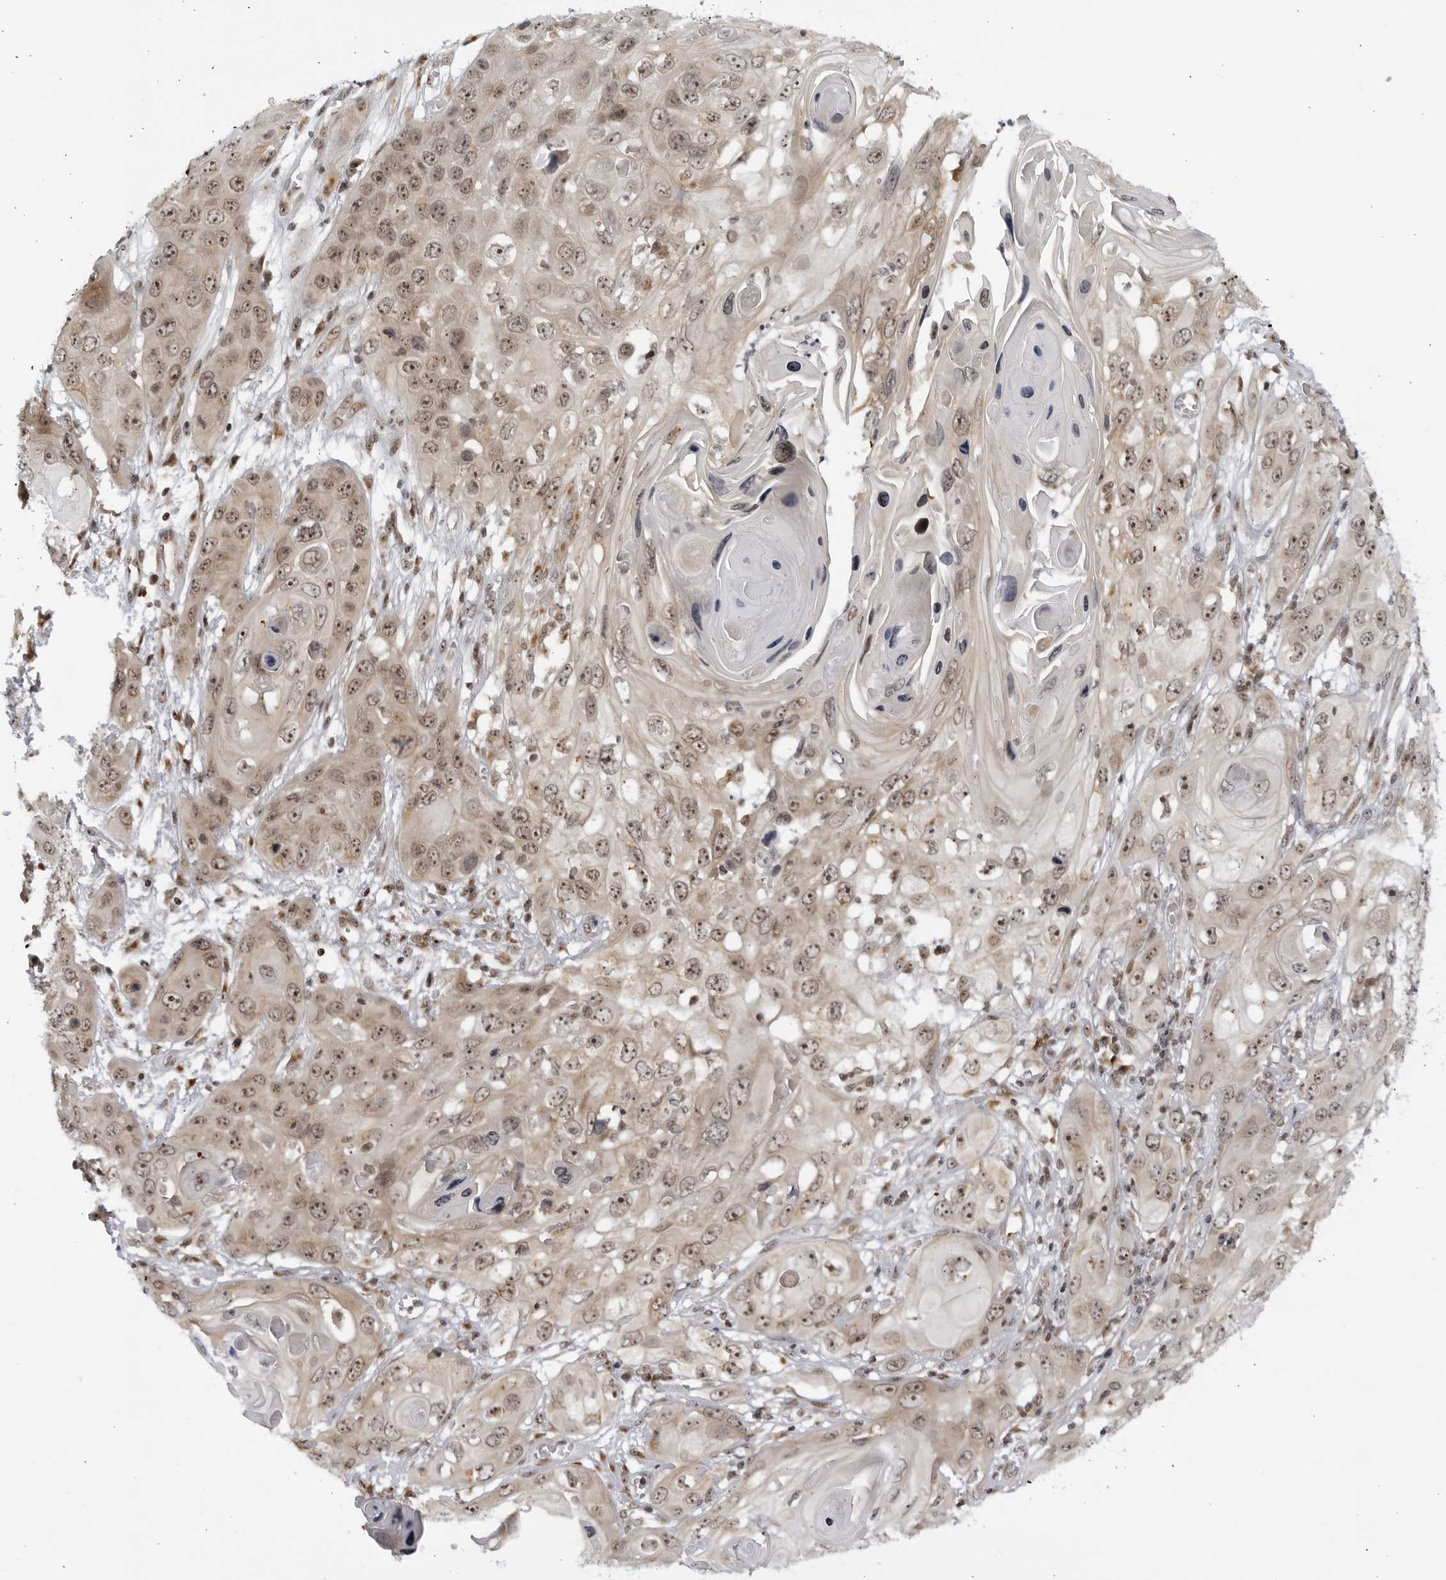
{"staining": {"intensity": "moderate", "quantity": ">75%", "location": "cytoplasmic/membranous,nuclear"}, "tissue": "skin cancer", "cell_type": "Tumor cells", "image_type": "cancer", "snomed": [{"axis": "morphology", "description": "Squamous cell carcinoma, NOS"}, {"axis": "topography", "description": "Skin"}], "caption": "High-power microscopy captured an immunohistochemistry (IHC) photomicrograph of skin cancer, revealing moderate cytoplasmic/membranous and nuclear positivity in about >75% of tumor cells.", "gene": "RASGEF1C", "patient": {"sex": "male", "age": 55}}